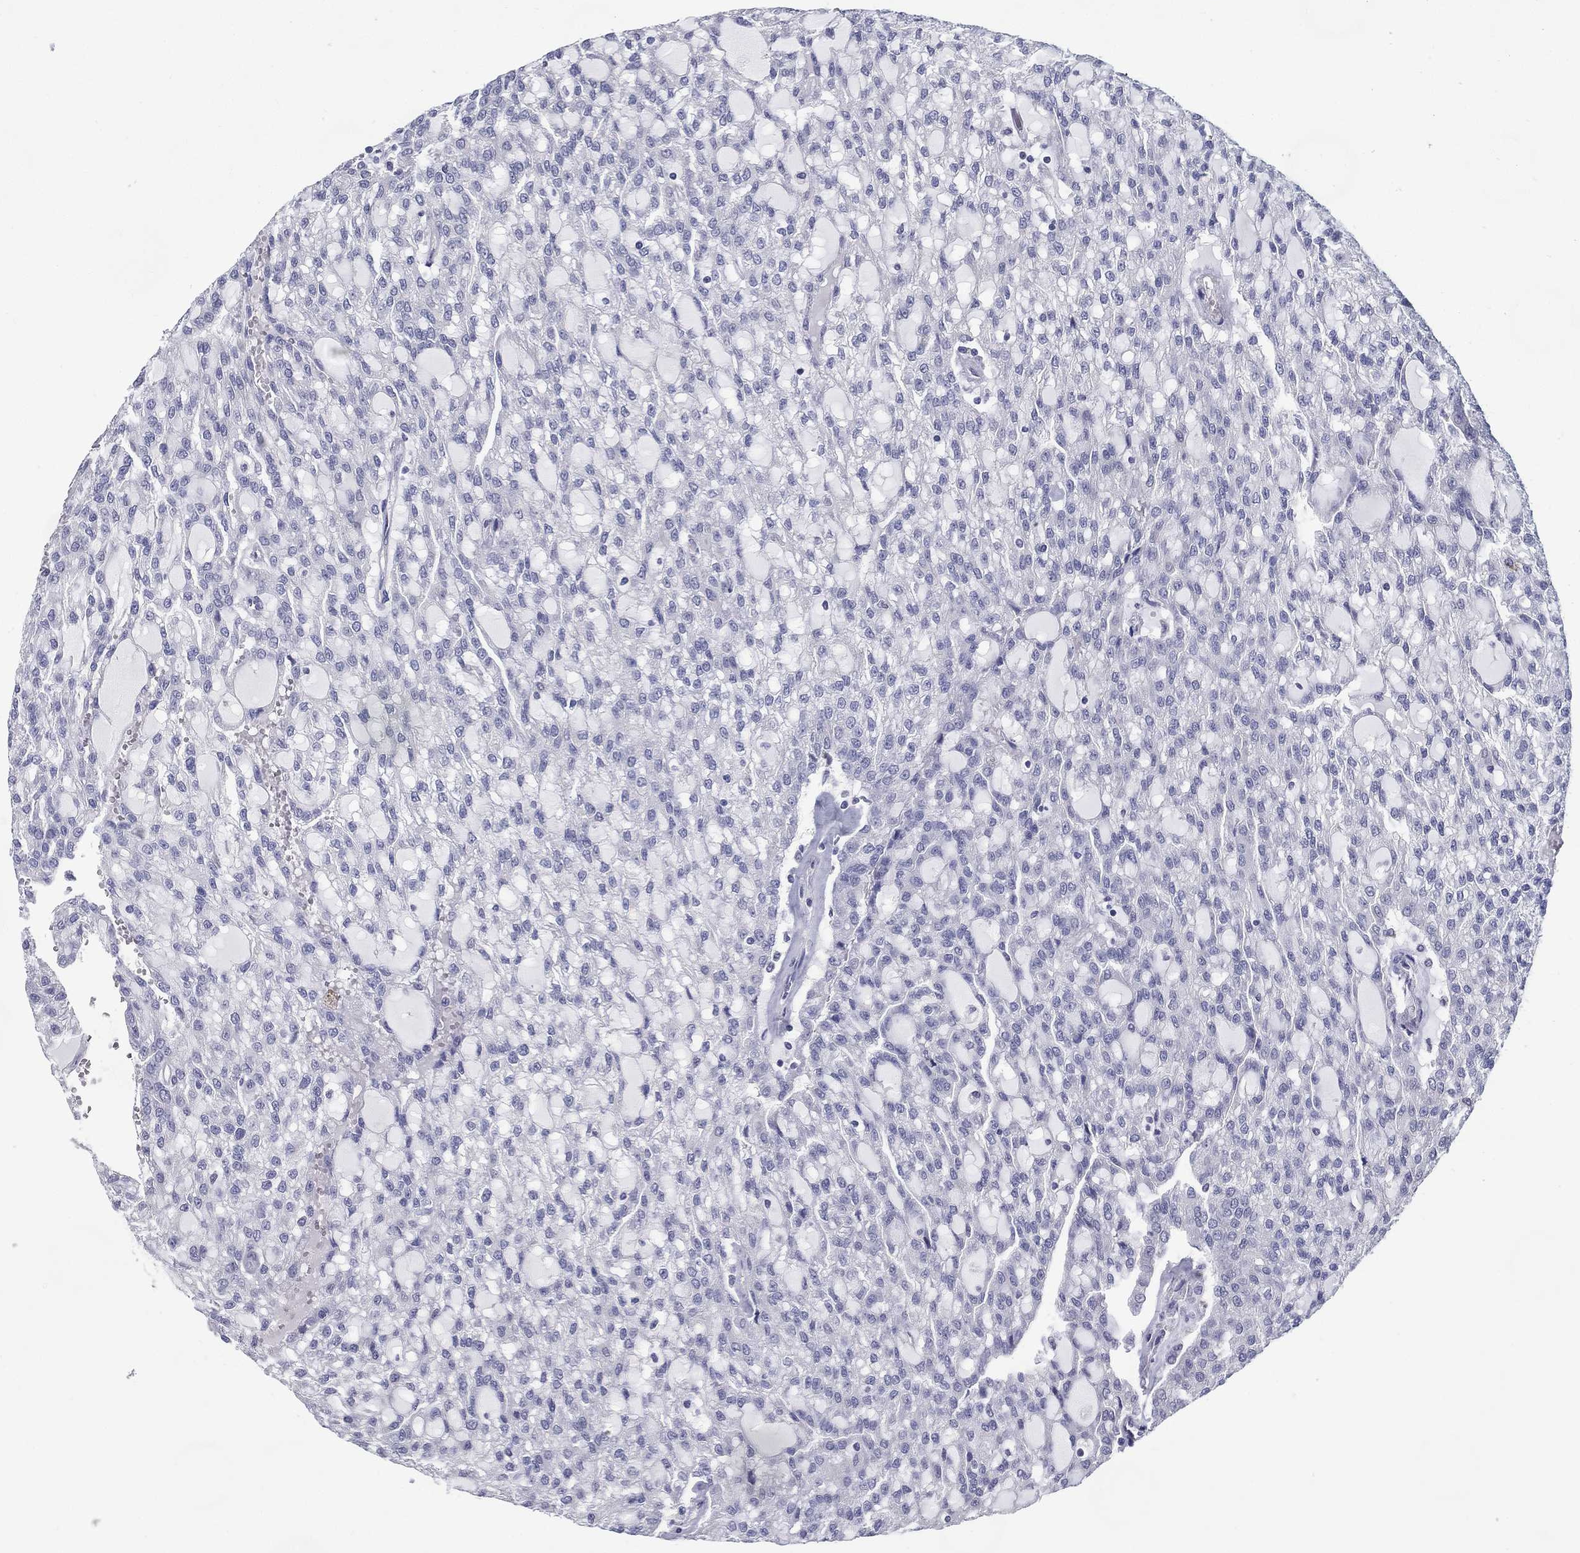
{"staining": {"intensity": "negative", "quantity": "none", "location": "none"}, "tissue": "renal cancer", "cell_type": "Tumor cells", "image_type": "cancer", "snomed": [{"axis": "morphology", "description": "Adenocarcinoma, NOS"}, {"axis": "topography", "description": "Kidney"}], "caption": "Immunohistochemical staining of renal cancer (adenocarcinoma) displays no significant staining in tumor cells.", "gene": "C19orf18", "patient": {"sex": "male", "age": 63}}